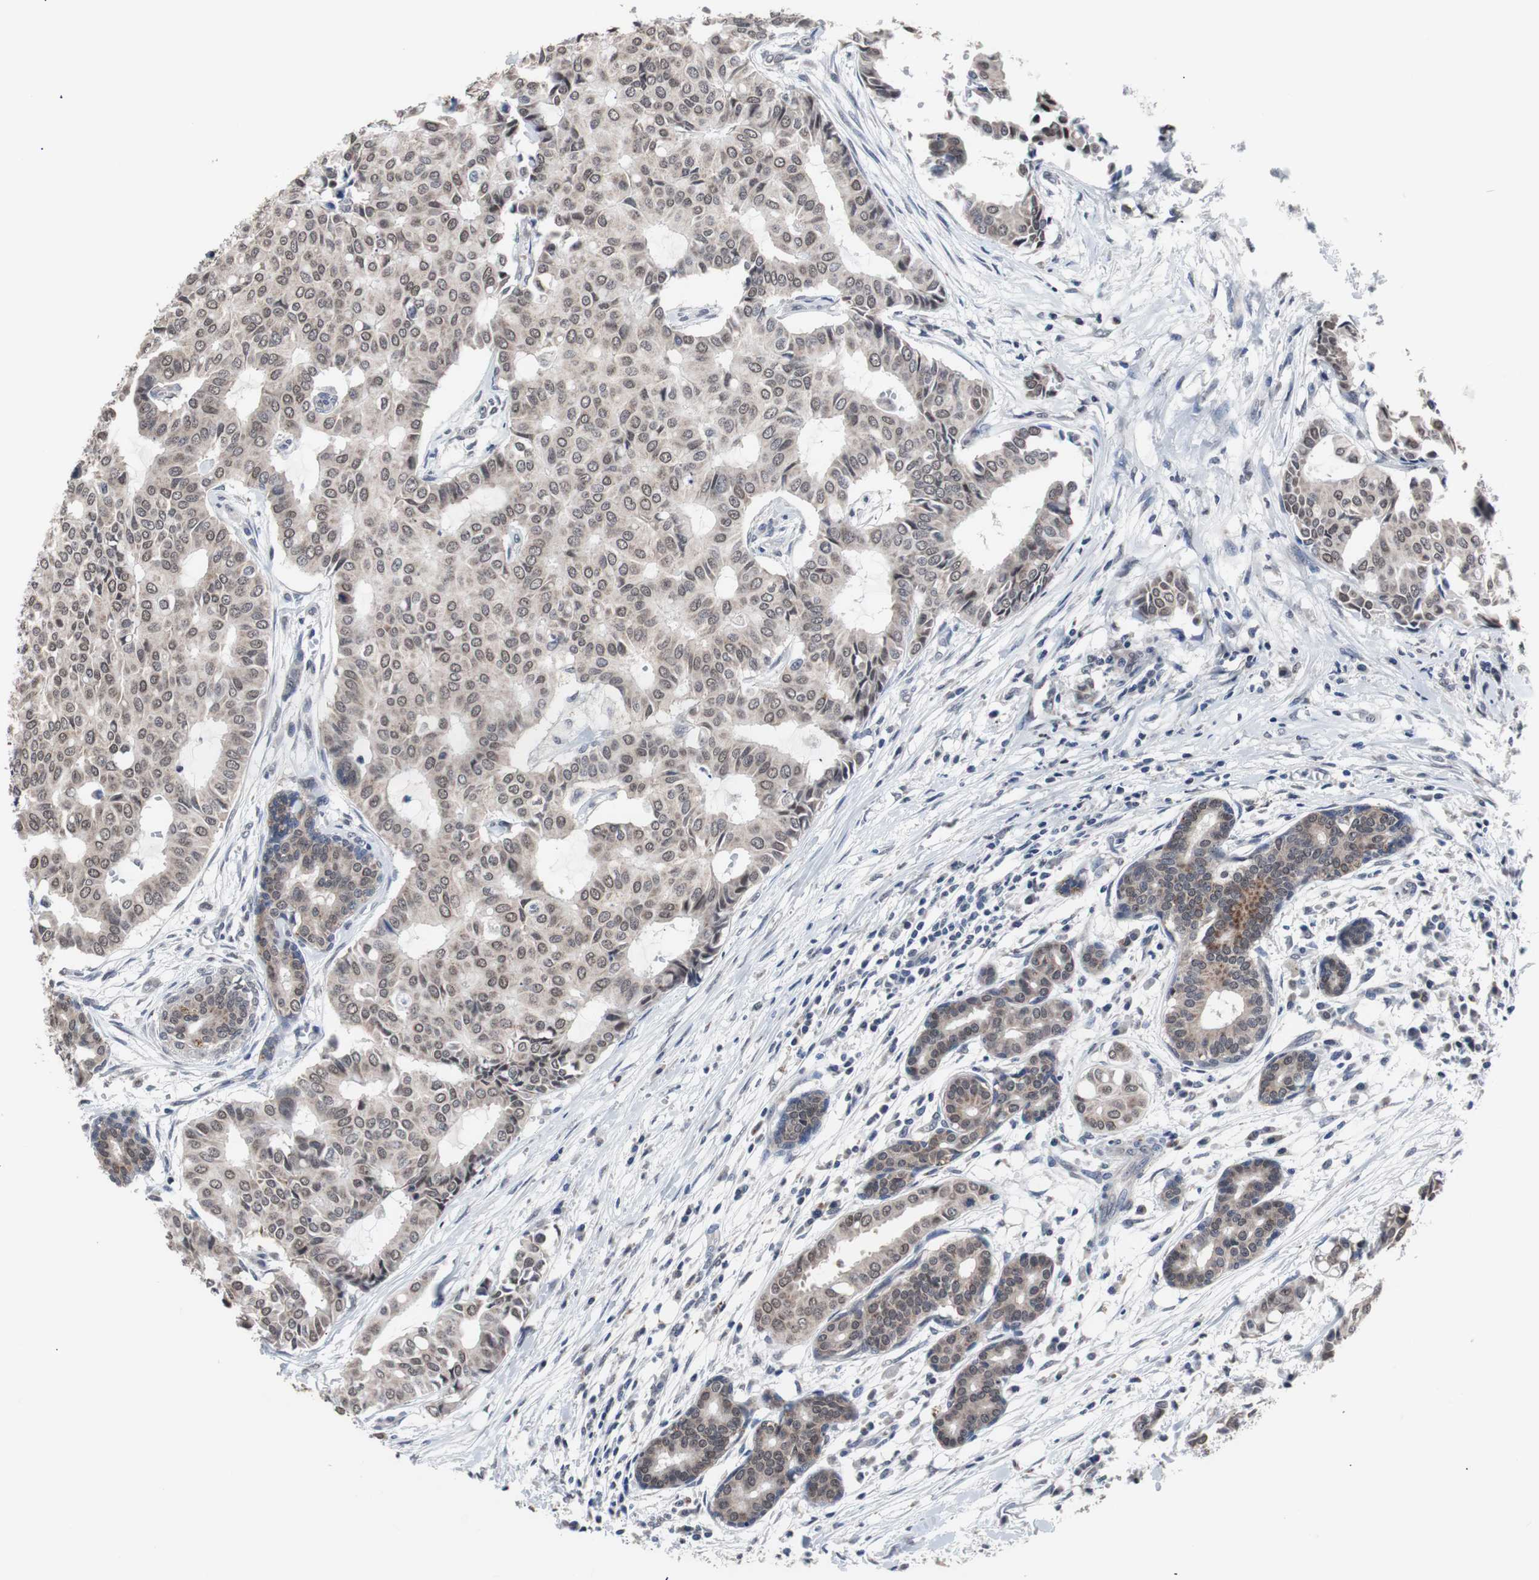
{"staining": {"intensity": "weak", "quantity": ">75%", "location": "nuclear"}, "tissue": "head and neck cancer", "cell_type": "Tumor cells", "image_type": "cancer", "snomed": [{"axis": "morphology", "description": "Adenocarcinoma, NOS"}, {"axis": "topography", "description": "Salivary gland"}, {"axis": "topography", "description": "Head-Neck"}], "caption": "An IHC micrograph of tumor tissue is shown. Protein staining in brown shows weak nuclear positivity in head and neck adenocarcinoma within tumor cells.", "gene": "RBM47", "patient": {"sex": "female", "age": 59}}